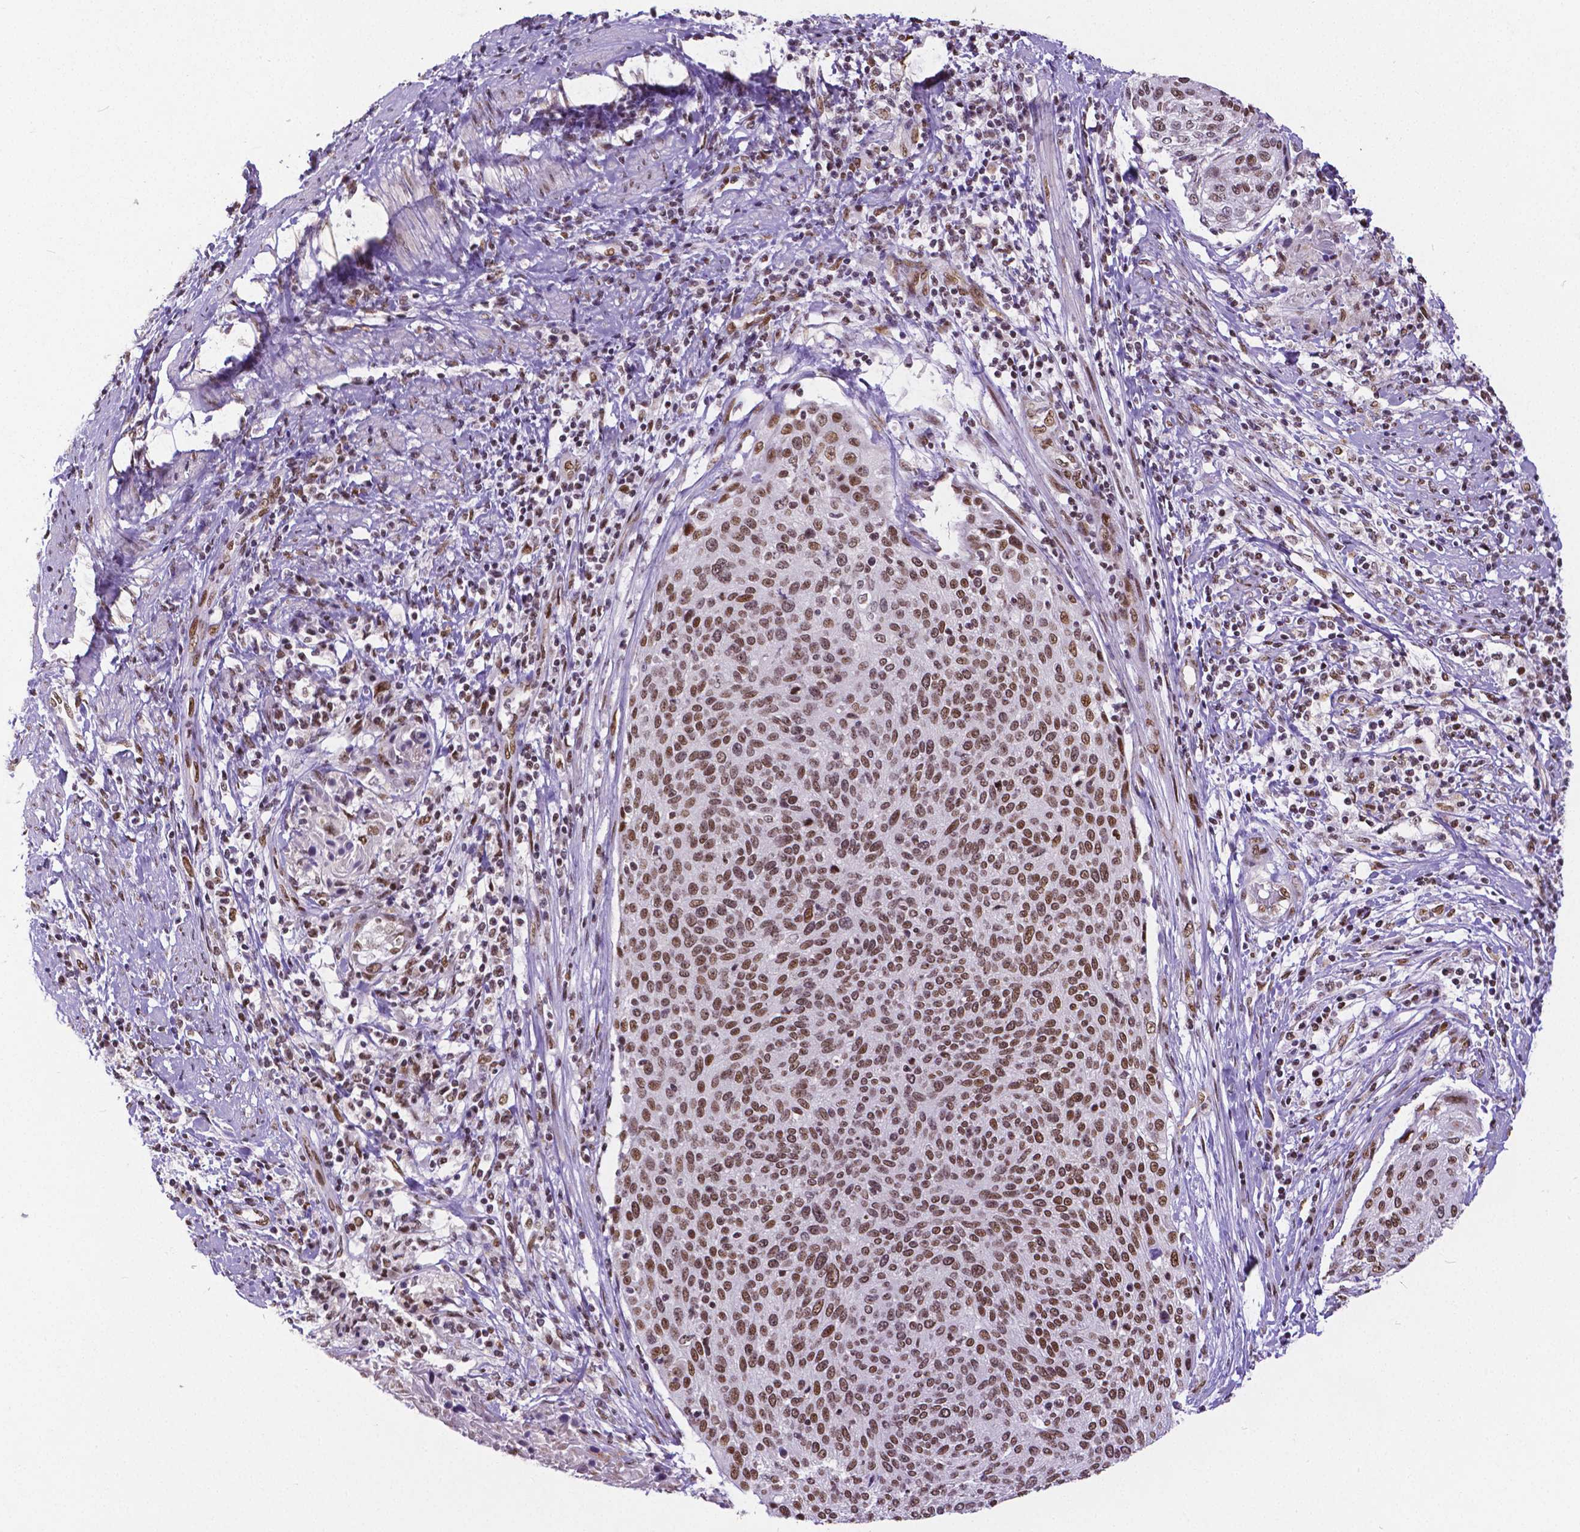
{"staining": {"intensity": "moderate", "quantity": ">75%", "location": "nuclear"}, "tissue": "cervical cancer", "cell_type": "Tumor cells", "image_type": "cancer", "snomed": [{"axis": "morphology", "description": "Squamous cell carcinoma, NOS"}, {"axis": "topography", "description": "Cervix"}], "caption": "Brown immunohistochemical staining in cervical cancer (squamous cell carcinoma) displays moderate nuclear positivity in about >75% of tumor cells.", "gene": "ATRX", "patient": {"sex": "female", "age": 31}}